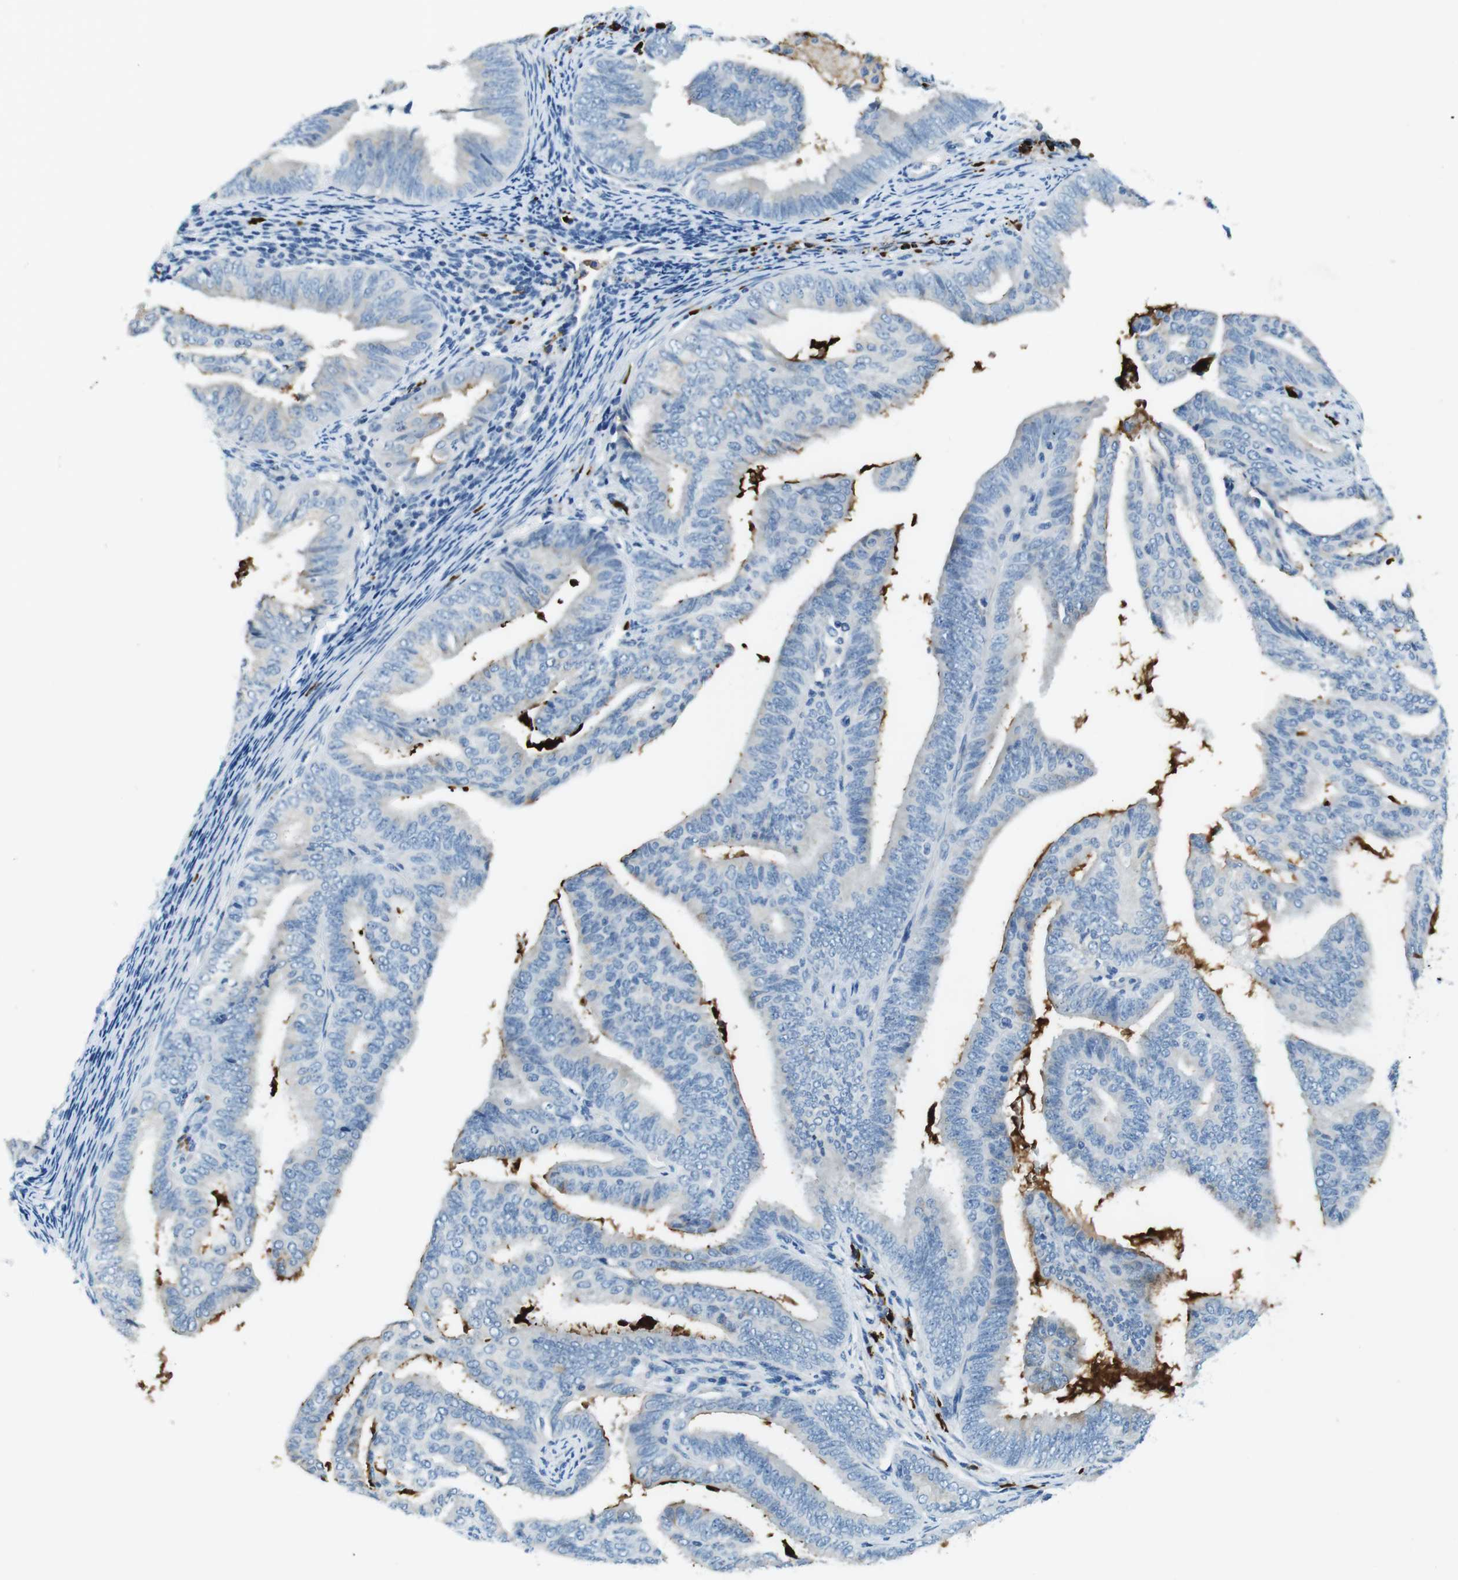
{"staining": {"intensity": "negative", "quantity": "none", "location": "none"}, "tissue": "endometrial cancer", "cell_type": "Tumor cells", "image_type": "cancer", "snomed": [{"axis": "morphology", "description": "Adenocarcinoma, NOS"}, {"axis": "topography", "description": "Endometrium"}], "caption": "A high-resolution photomicrograph shows immunohistochemistry staining of adenocarcinoma (endometrial), which reveals no significant expression in tumor cells.", "gene": "SLC35A3", "patient": {"sex": "female", "age": 58}}